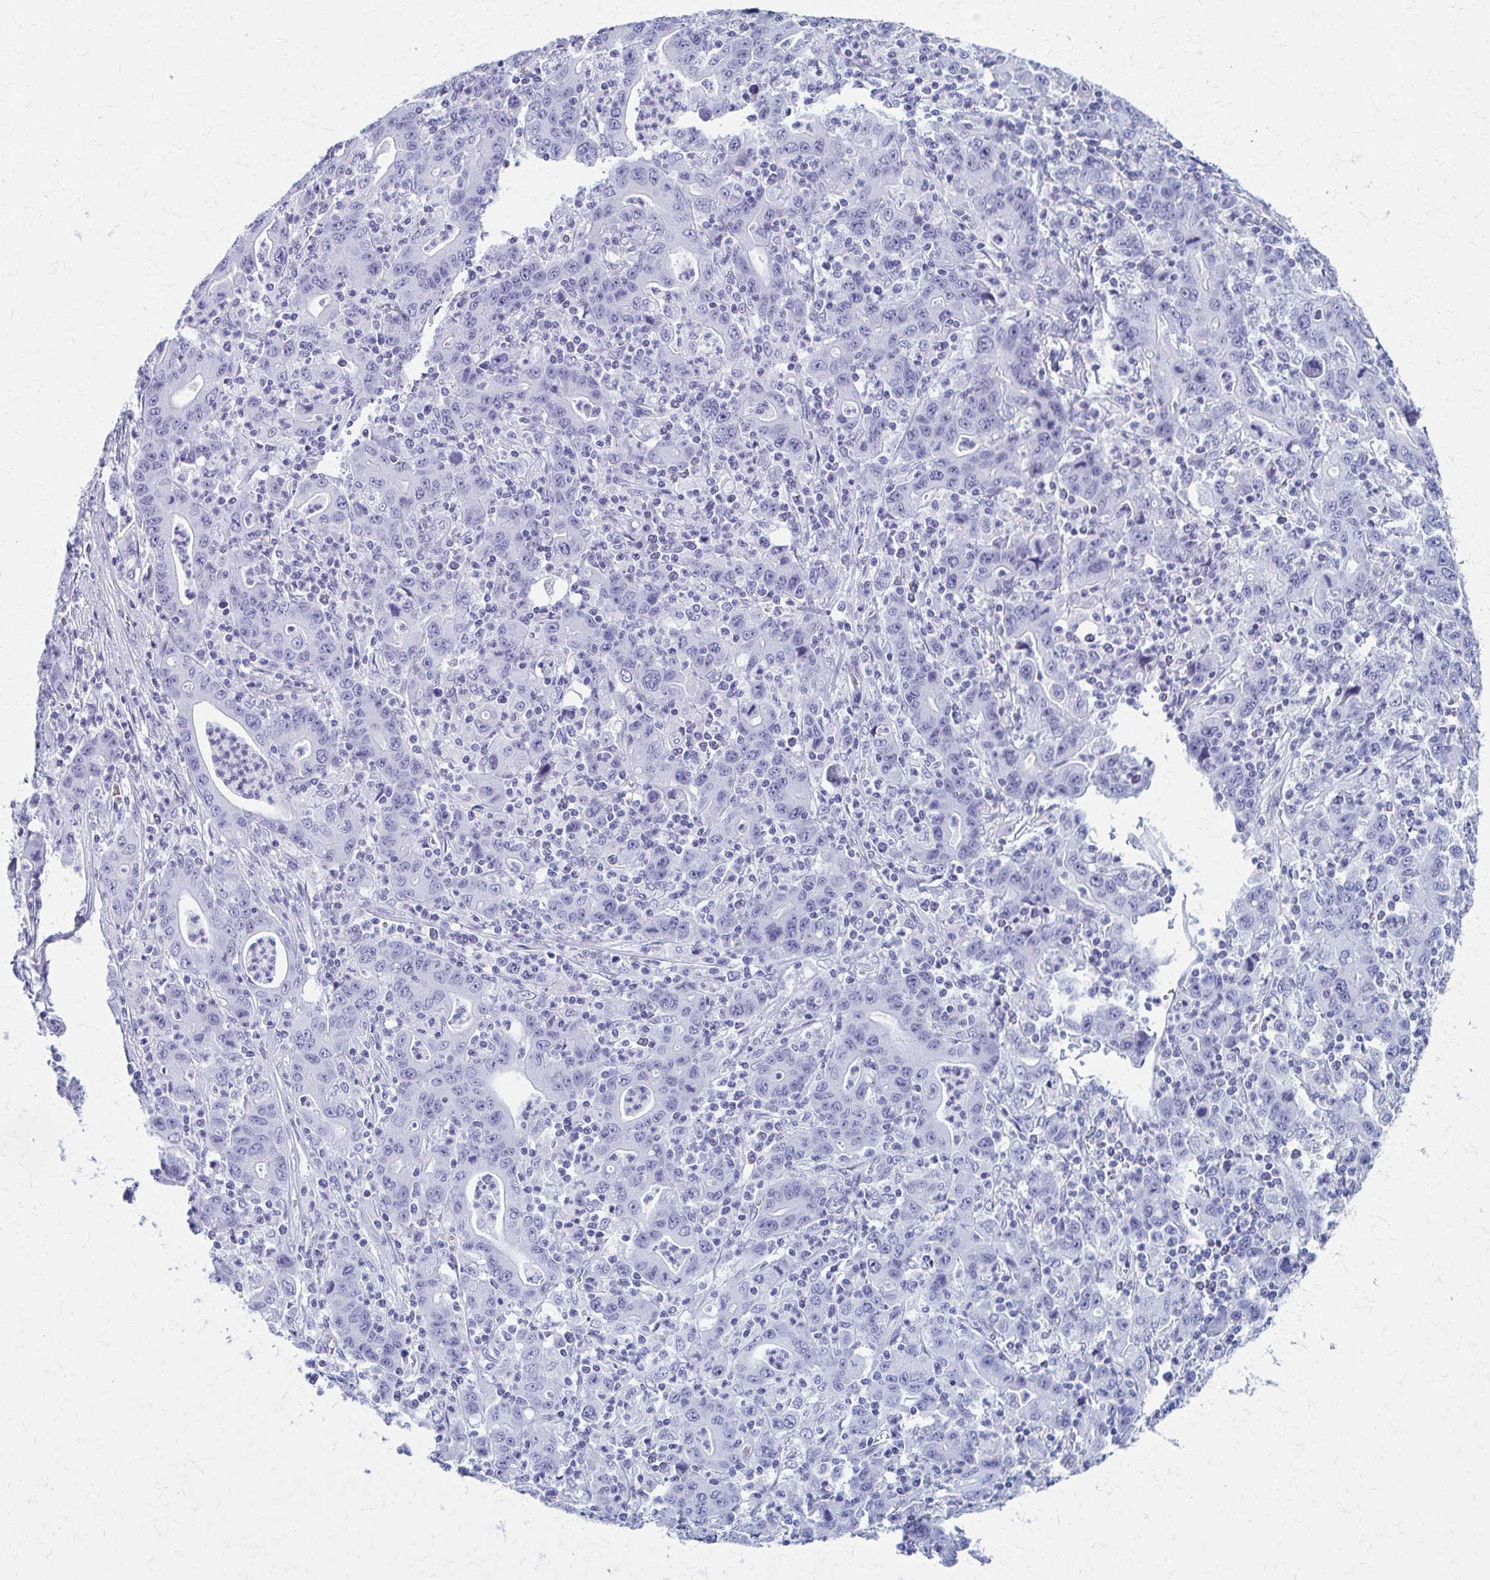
{"staining": {"intensity": "negative", "quantity": "none", "location": "none"}, "tissue": "stomach cancer", "cell_type": "Tumor cells", "image_type": "cancer", "snomed": [{"axis": "morphology", "description": "Adenocarcinoma, NOS"}, {"axis": "topography", "description": "Stomach, upper"}], "caption": "IHC image of human stomach adenocarcinoma stained for a protein (brown), which displays no expression in tumor cells.", "gene": "CELF5", "patient": {"sex": "male", "age": 69}}